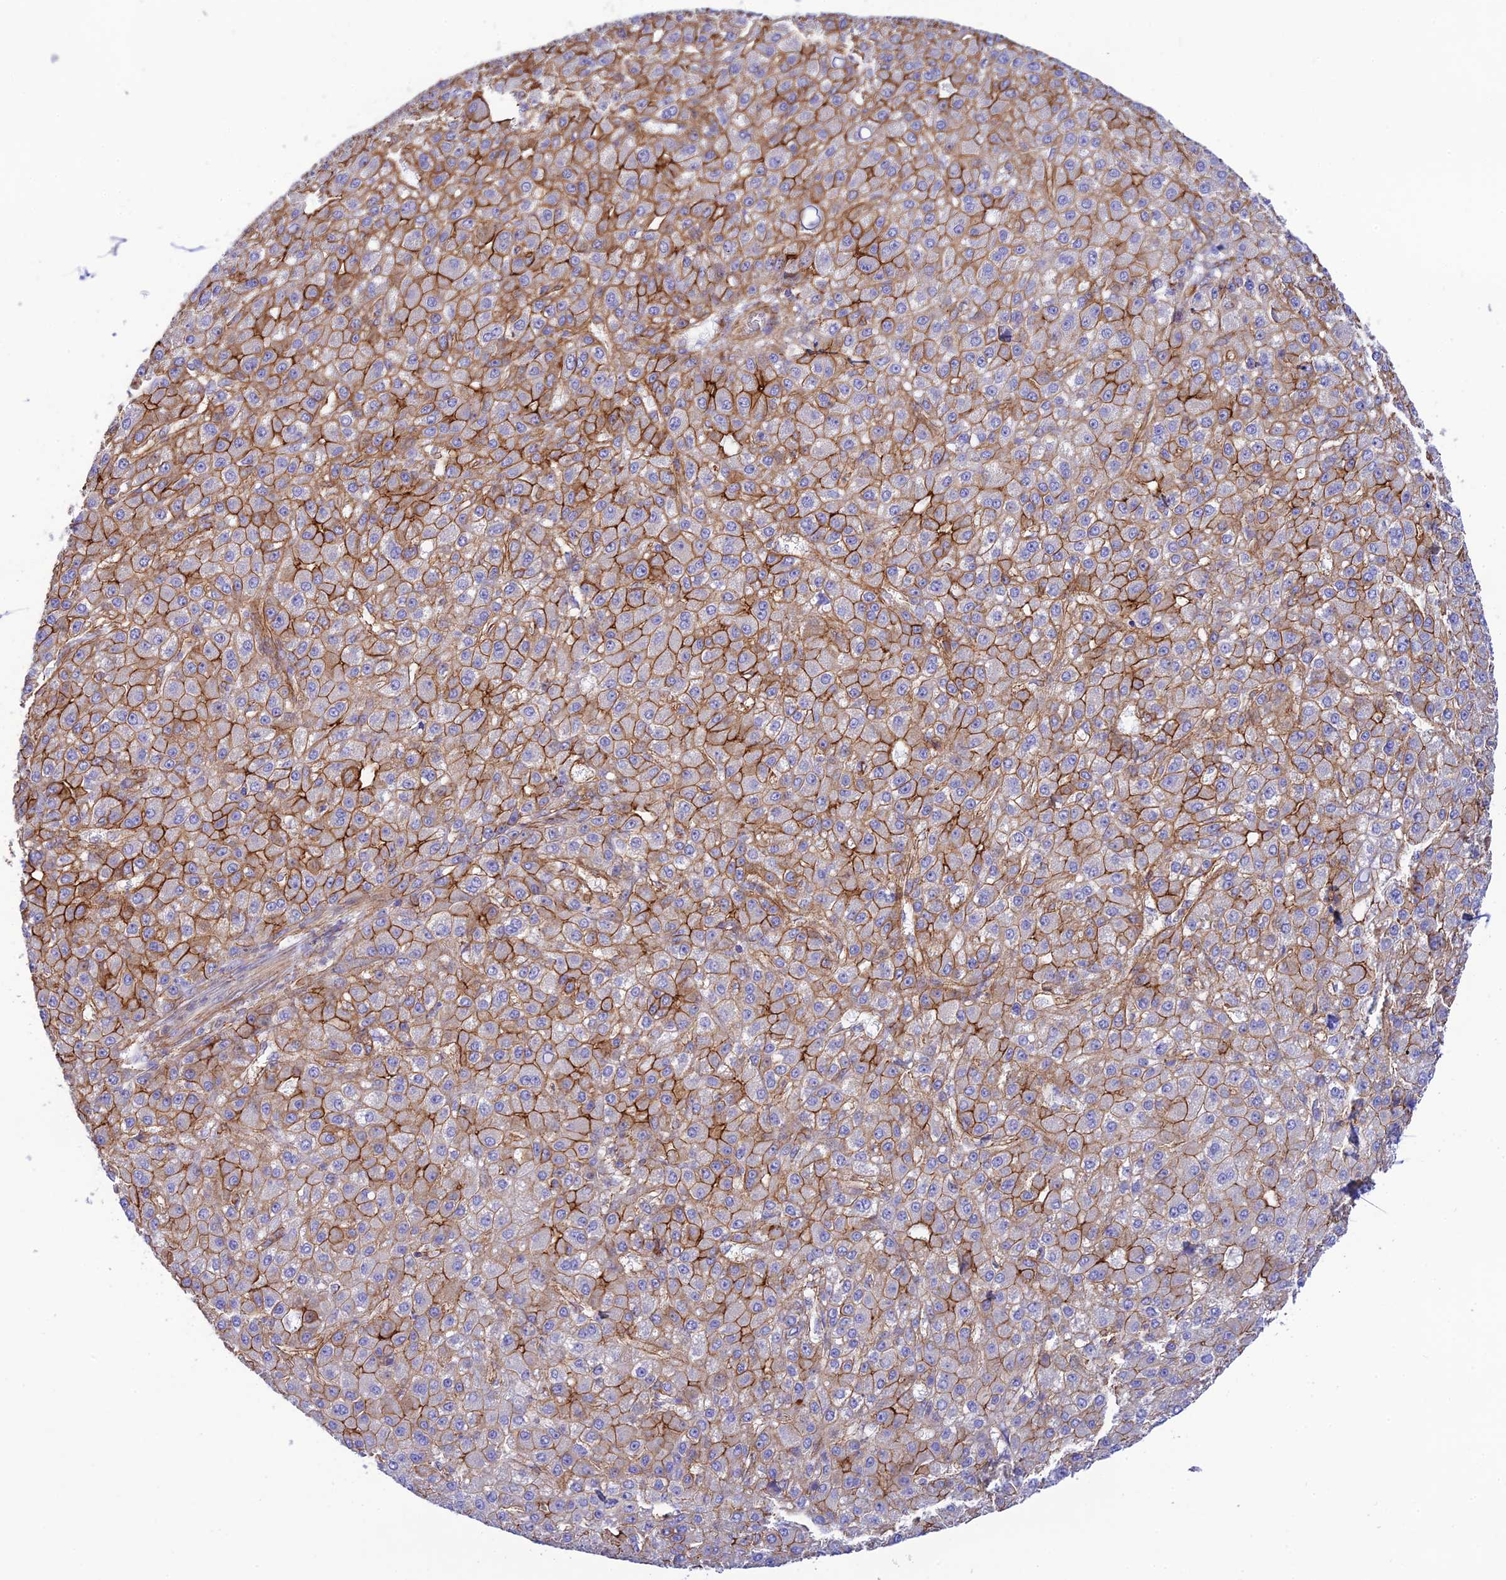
{"staining": {"intensity": "strong", "quantity": "25%-75%", "location": "cytoplasmic/membranous"}, "tissue": "liver cancer", "cell_type": "Tumor cells", "image_type": "cancer", "snomed": [{"axis": "morphology", "description": "Carcinoma, Hepatocellular, NOS"}, {"axis": "topography", "description": "Liver"}], "caption": "Liver hepatocellular carcinoma stained with a brown dye exhibits strong cytoplasmic/membranous positive staining in approximately 25%-75% of tumor cells.", "gene": "YPEL5", "patient": {"sex": "male", "age": 67}}